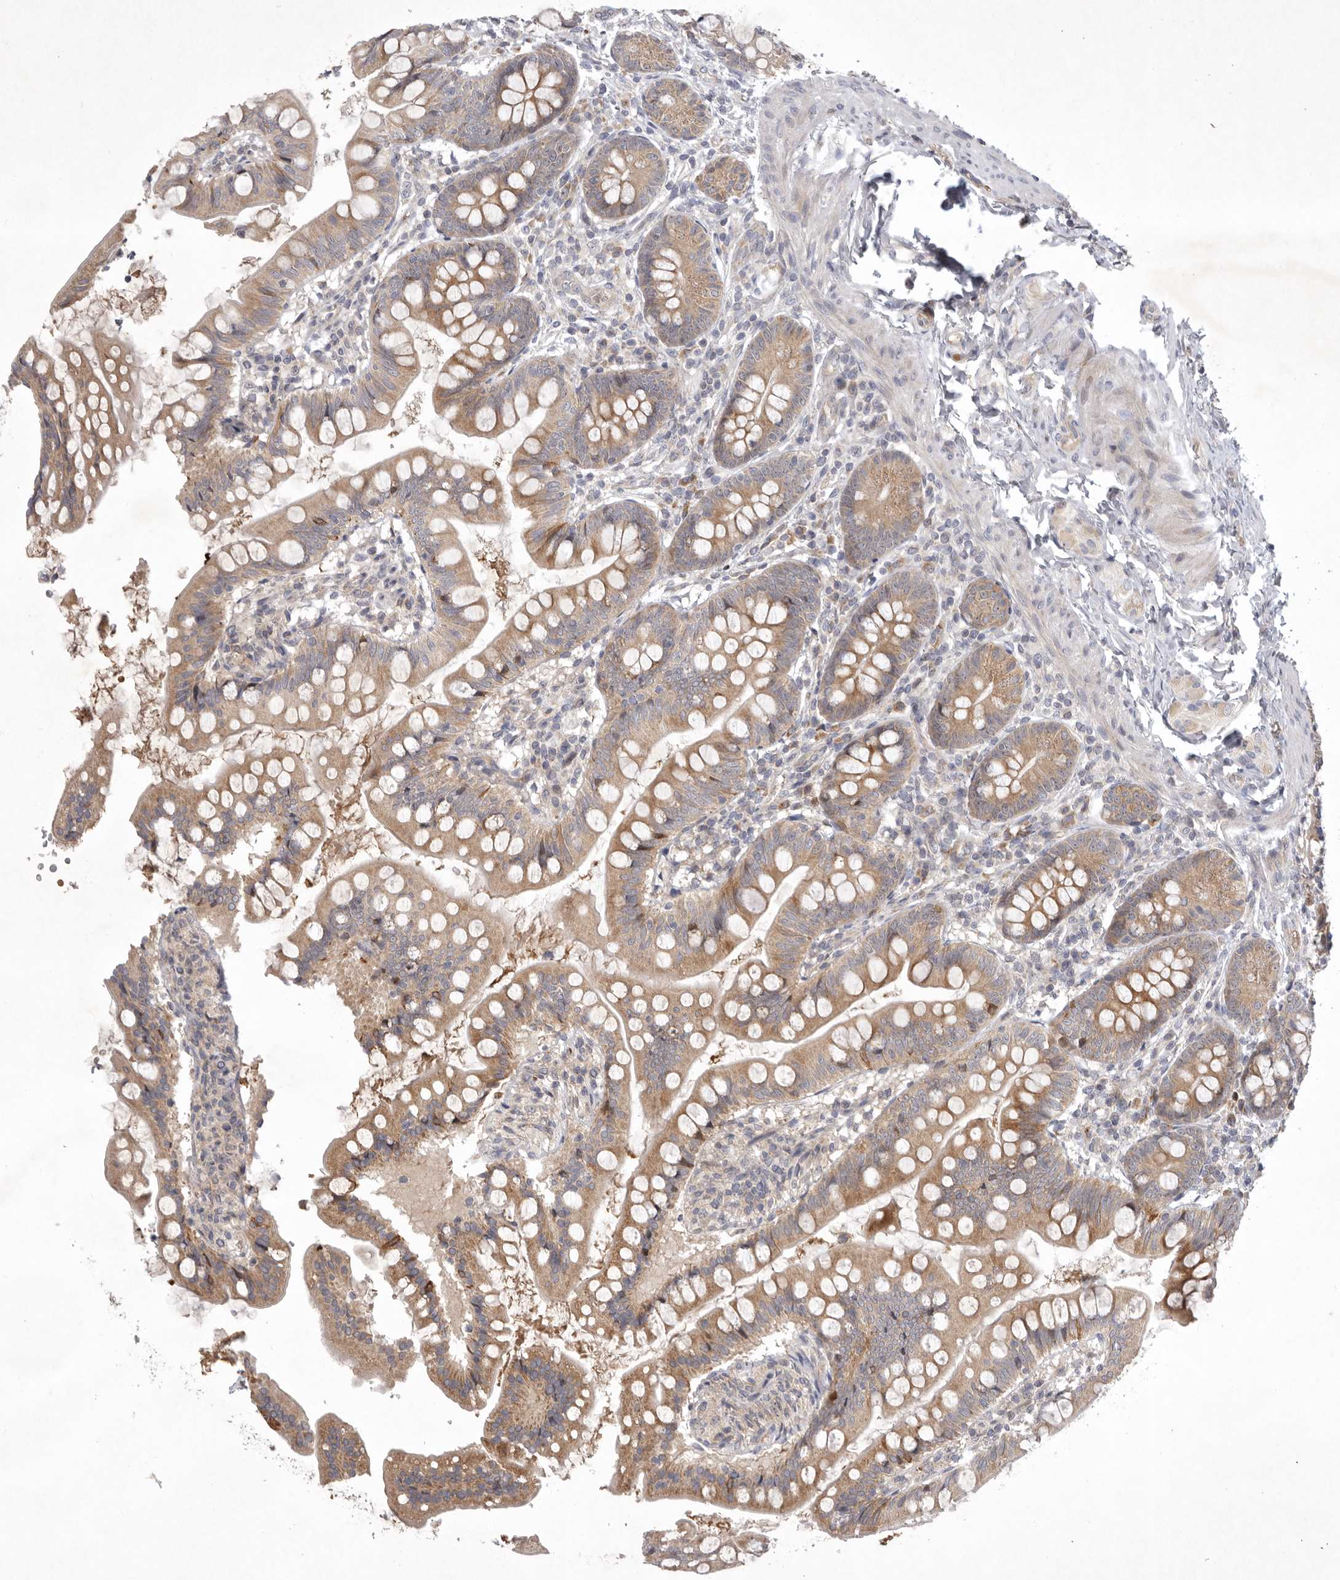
{"staining": {"intensity": "strong", "quantity": "25%-75%", "location": "cytoplasmic/membranous"}, "tissue": "small intestine", "cell_type": "Glandular cells", "image_type": "normal", "snomed": [{"axis": "morphology", "description": "Normal tissue, NOS"}, {"axis": "topography", "description": "Small intestine"}], "caption": "A brown stain shows strong cytoplasmic/membranous staining of a protein in glandular cells of unremarkable human small intestine.", "gene": "KIF2B", "patient": {"sex": "male", "age": 7}}